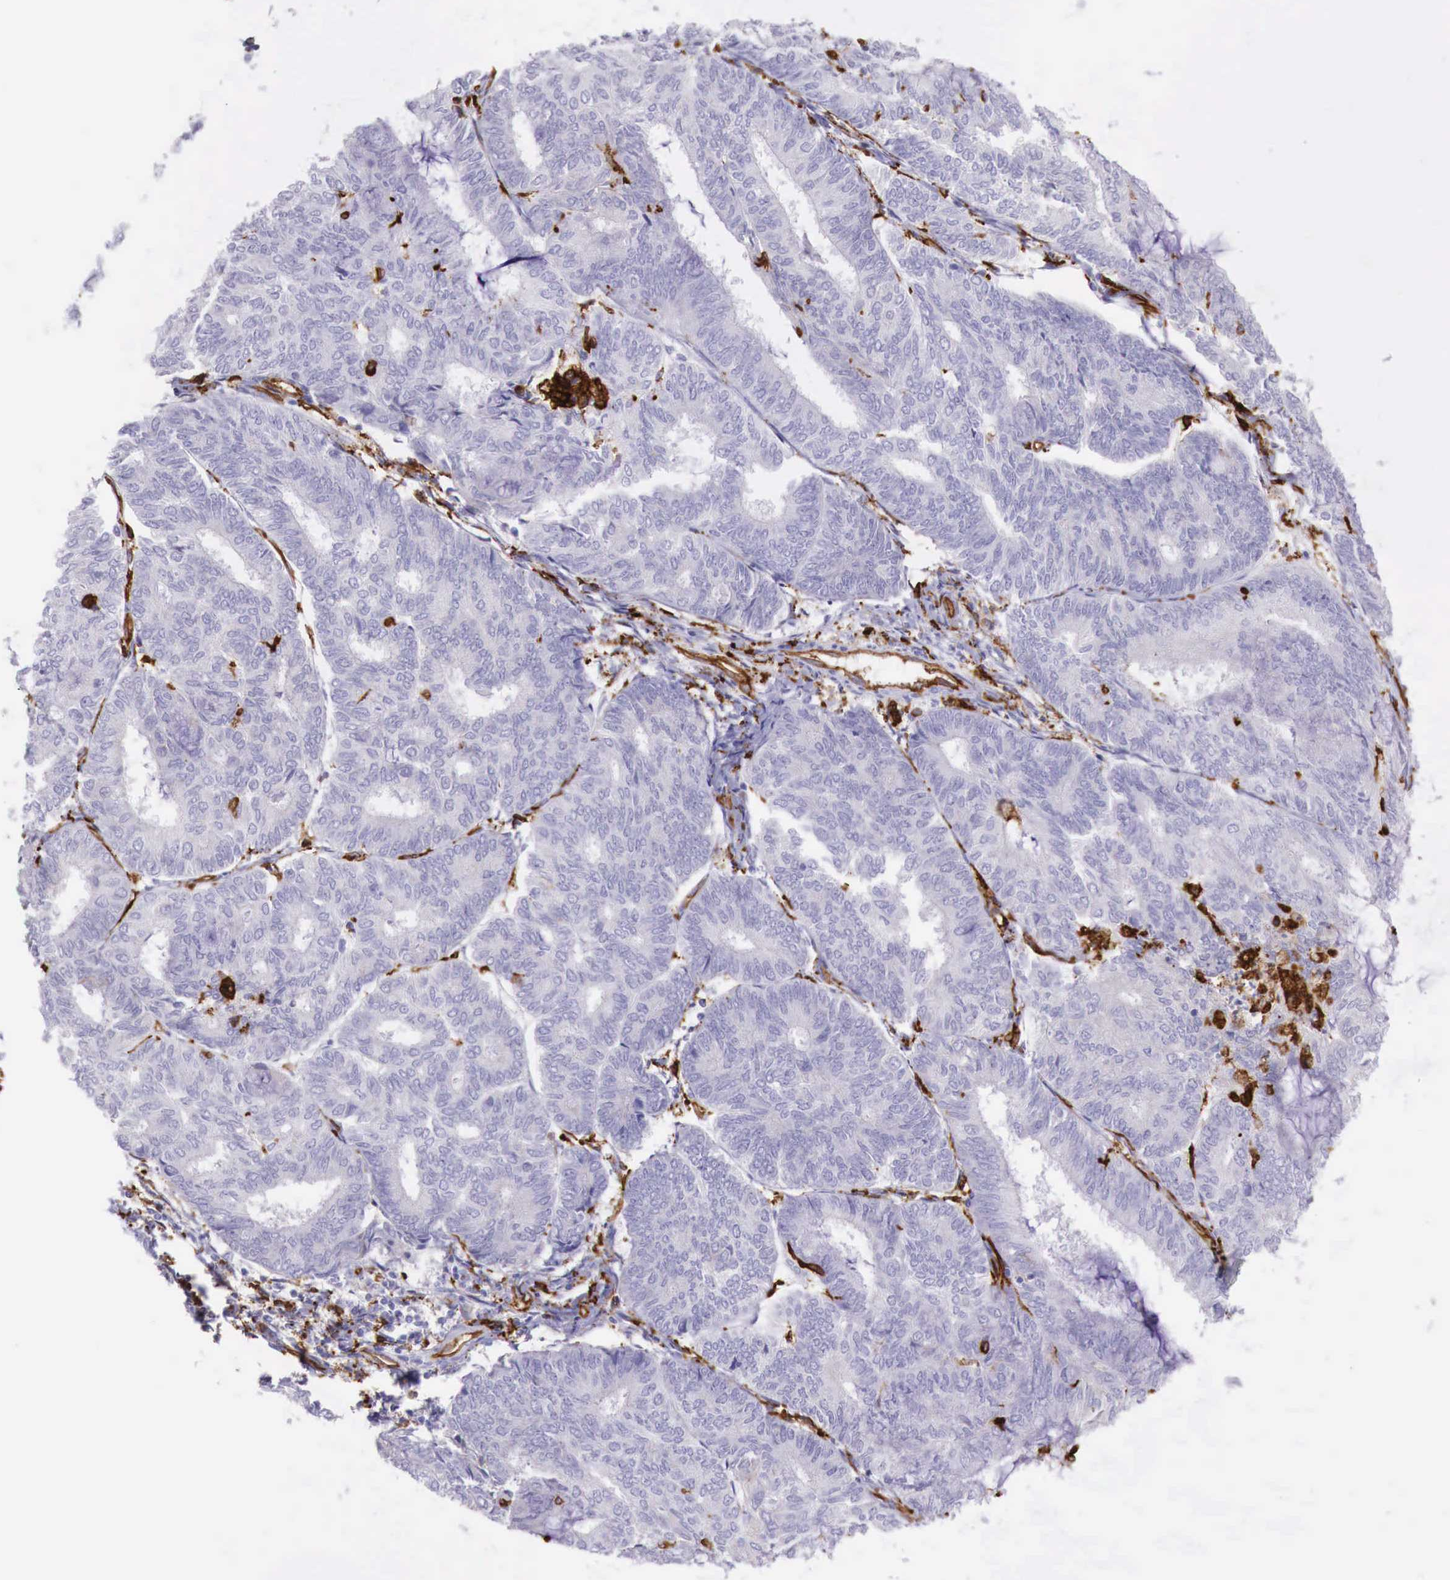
{"staining": {"intensity": "negative", "quantity": "none", "location": "none"}, "tissue": "endometrial cancer", "cell_type": "Tumor cells", "image_type": "cancer", "snomed": [{"axis": "morphology", "description": "Adenocarcinoma, NOS"}, {"axis": "topography", "description": "Endometrium"}], "caption": "A histopathology image of human endometrial adenocarcinoma is negative for staining in tumor cells. Nuclei are stained in blue.", "gene": "MSR1", "patient": {"sex": "female", "age": 59}}